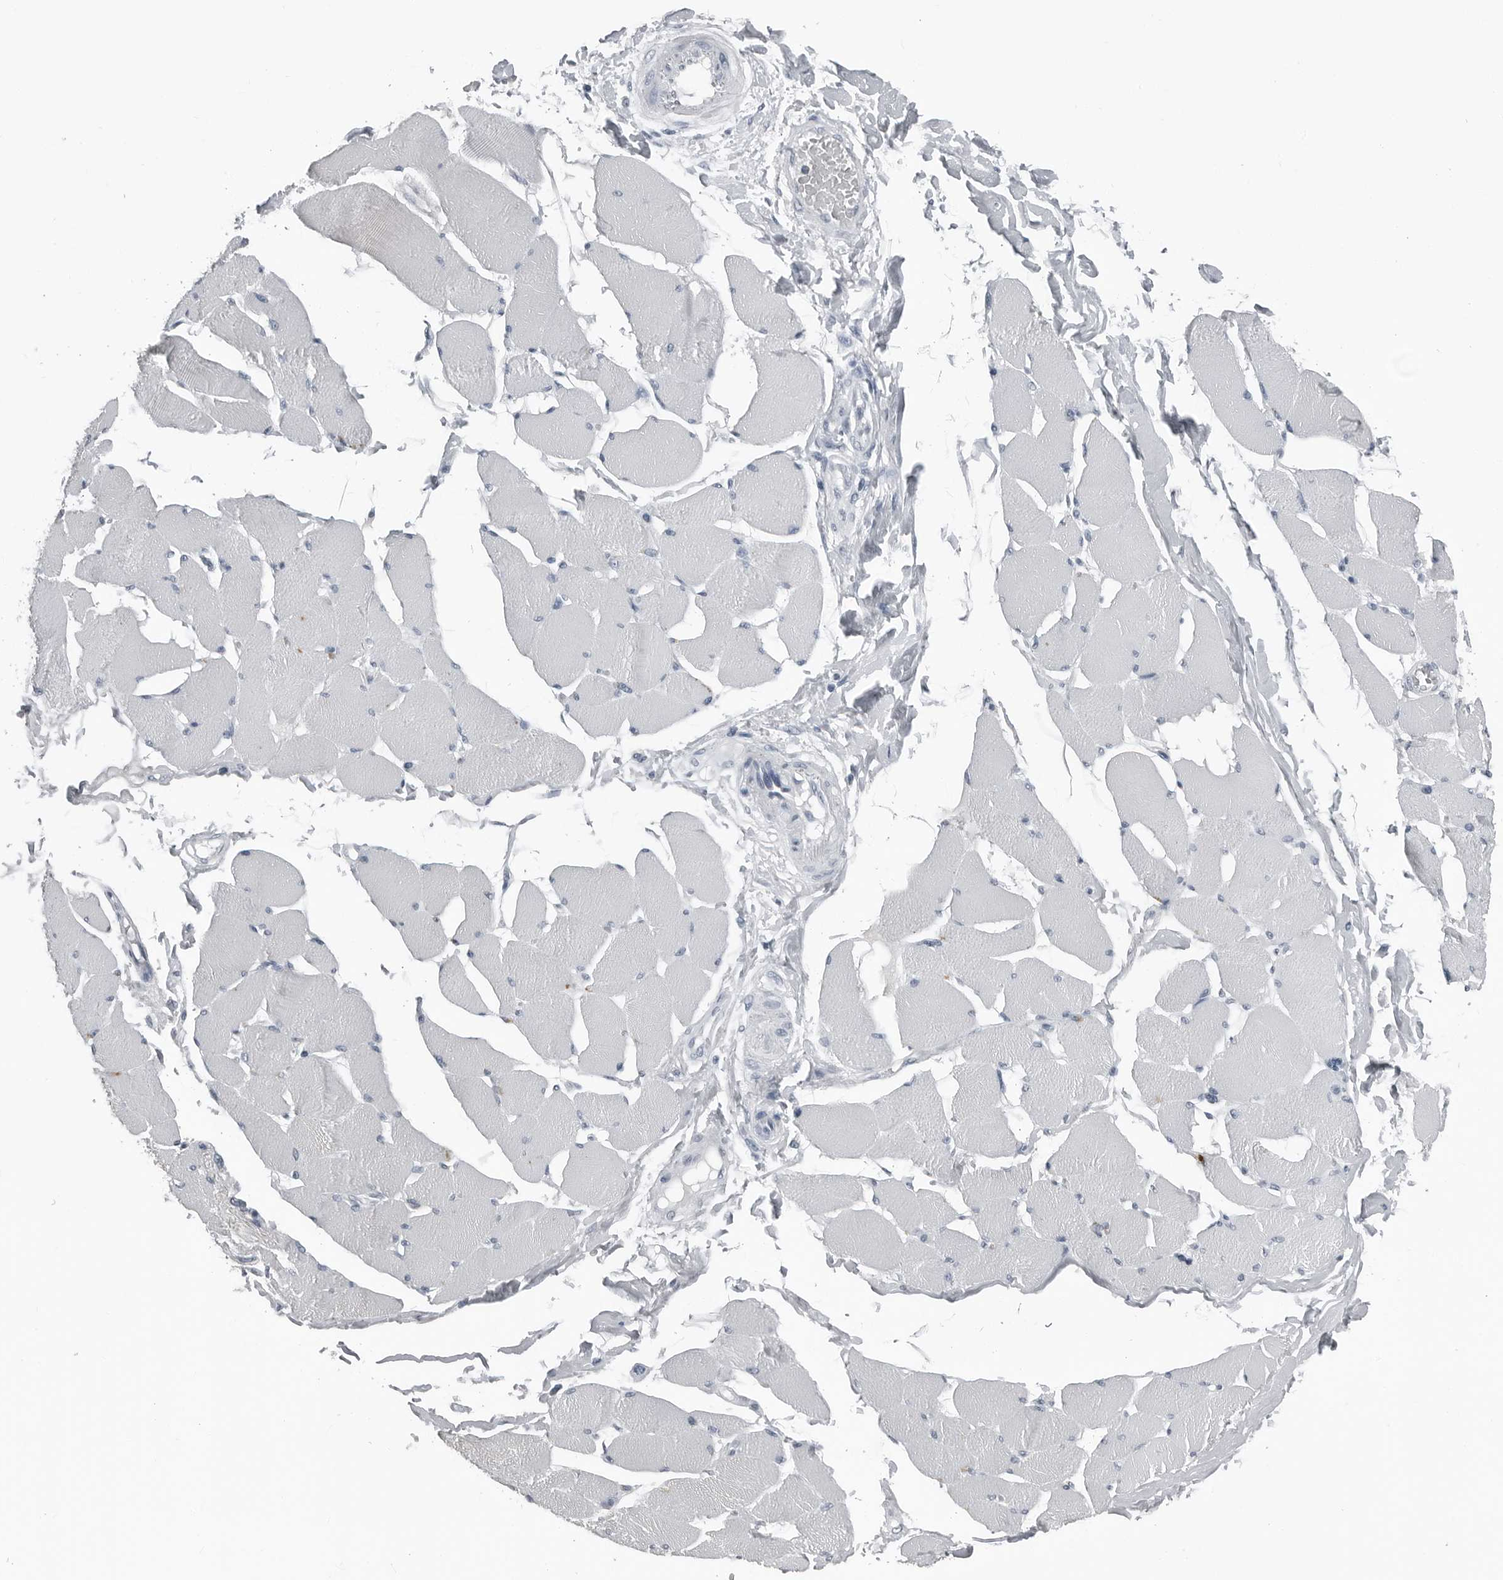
{"staining": {"intensity": "negative", "quantity": "none", "location": "none"}, "tissue": "skeletal muscle", "cell_type": "Myocytes", "image_type": "normal", "snomed": [{"axis": "morphology", "description": "Normal tissue, NOS"}, {"axis": "topography", "description": "Skin"}, {"axis": "topography", "description": "Skeletal muscle"}], "caption": "IHC of unremarkable skeletal muscle reveals no expression in myocytes. The staining is performed using DAB (3,3'-diaminobenzidine) brown chromogen with nuclei counter-stained in using hematoxylin.", "gene": "SPINK1", "patient": {"sex": "male", "age": 83}}